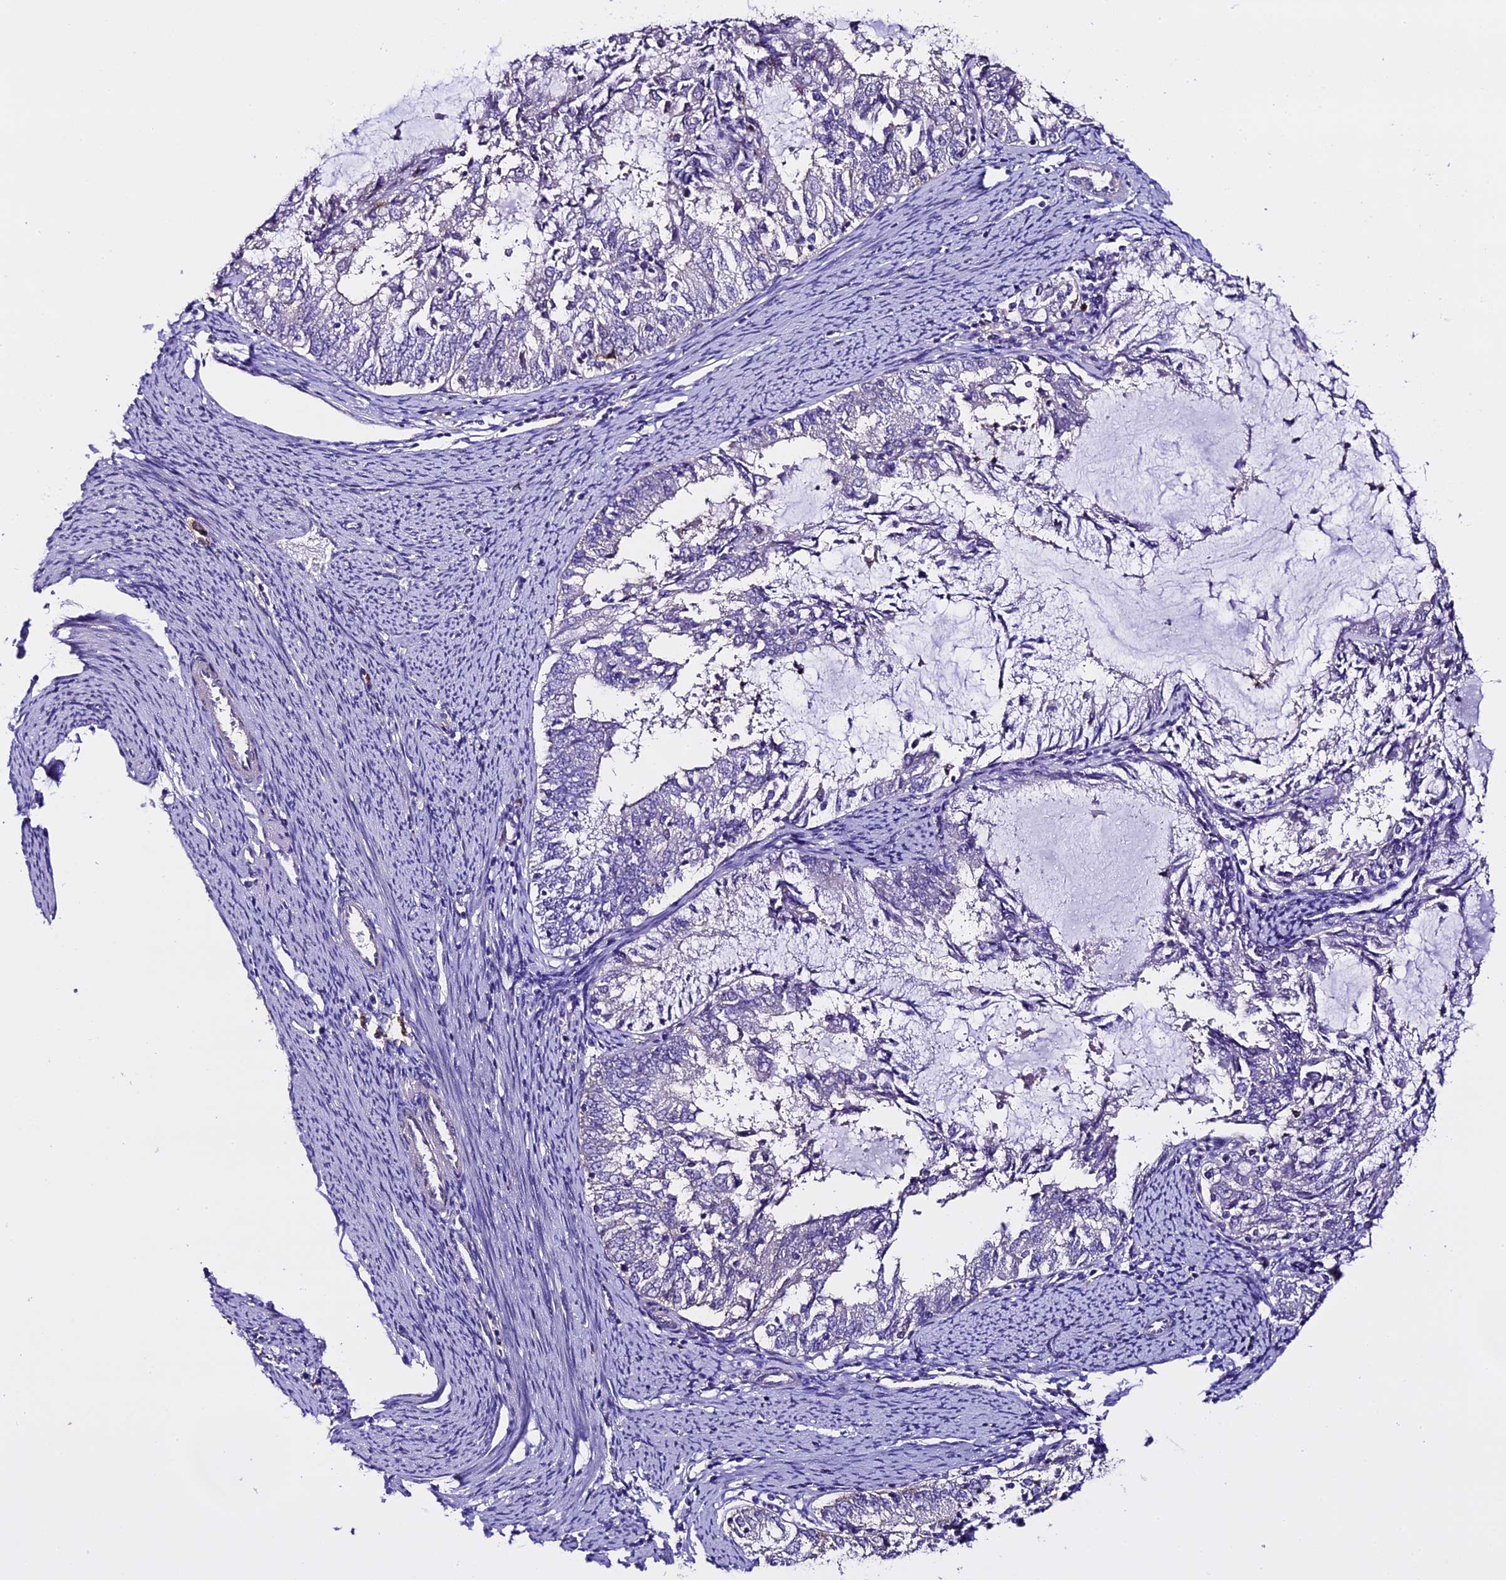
{"staining": {"intensity": "negative", "quantity": "none", "location": "none"}, "tissue": "endometrial cancer", "cell_type": "Tumor cells", "image_type": "cancer", "snomed": [{"axis": "morphology", "description": "Adenocarcinoma, NOS"}, {"axis": "topography", "description": "Endometrium"}], "caption": "Endometrial cancer stained for a protein using IHC shows no expression tumor cells.", "gene": "NOD2", "patient": {"sex": "female", "age": 57}}